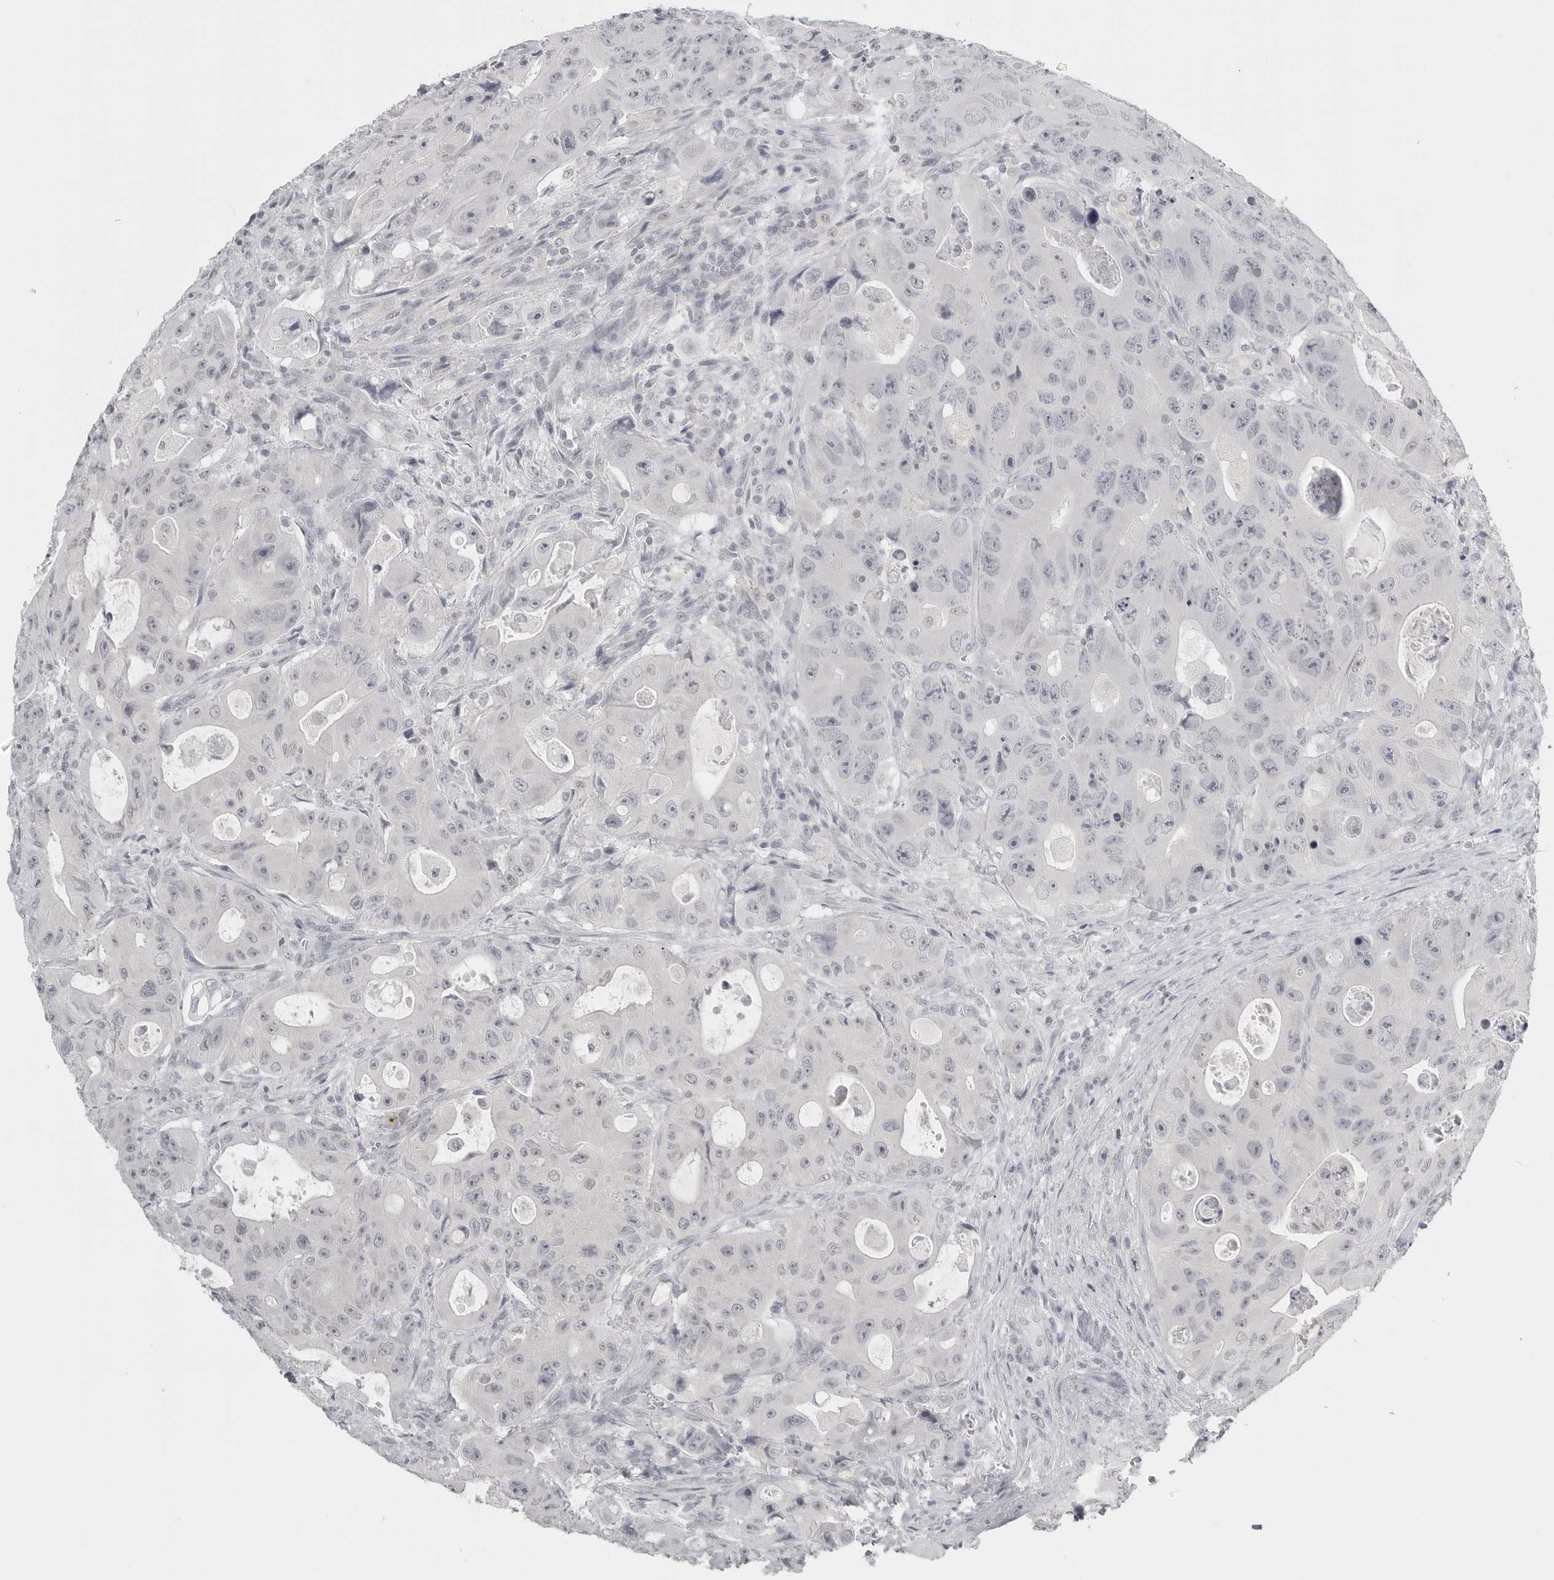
{"staining": {"intensity": "negative", "quantity": "none", "location": "none"}, "tissue": "colorectal cancer", "cell_type": "Tumor cells", "image_type": "cancer", "snomed": [{"axis": "morphology", "description": "Adenocarcinoma, NOS"}, {"axis": "topography", "description": "Colon"}], "caption": "High magnification brightfield microscopy of colorectal cancer stained with DAB (3,3'-diaminobenzidine) (brown) and counterstained with hematoxylin (blue): tumor cells show no significant positivity.", "gene": "BPIFA1", "patient": {"sex": "female", "age": 46}}